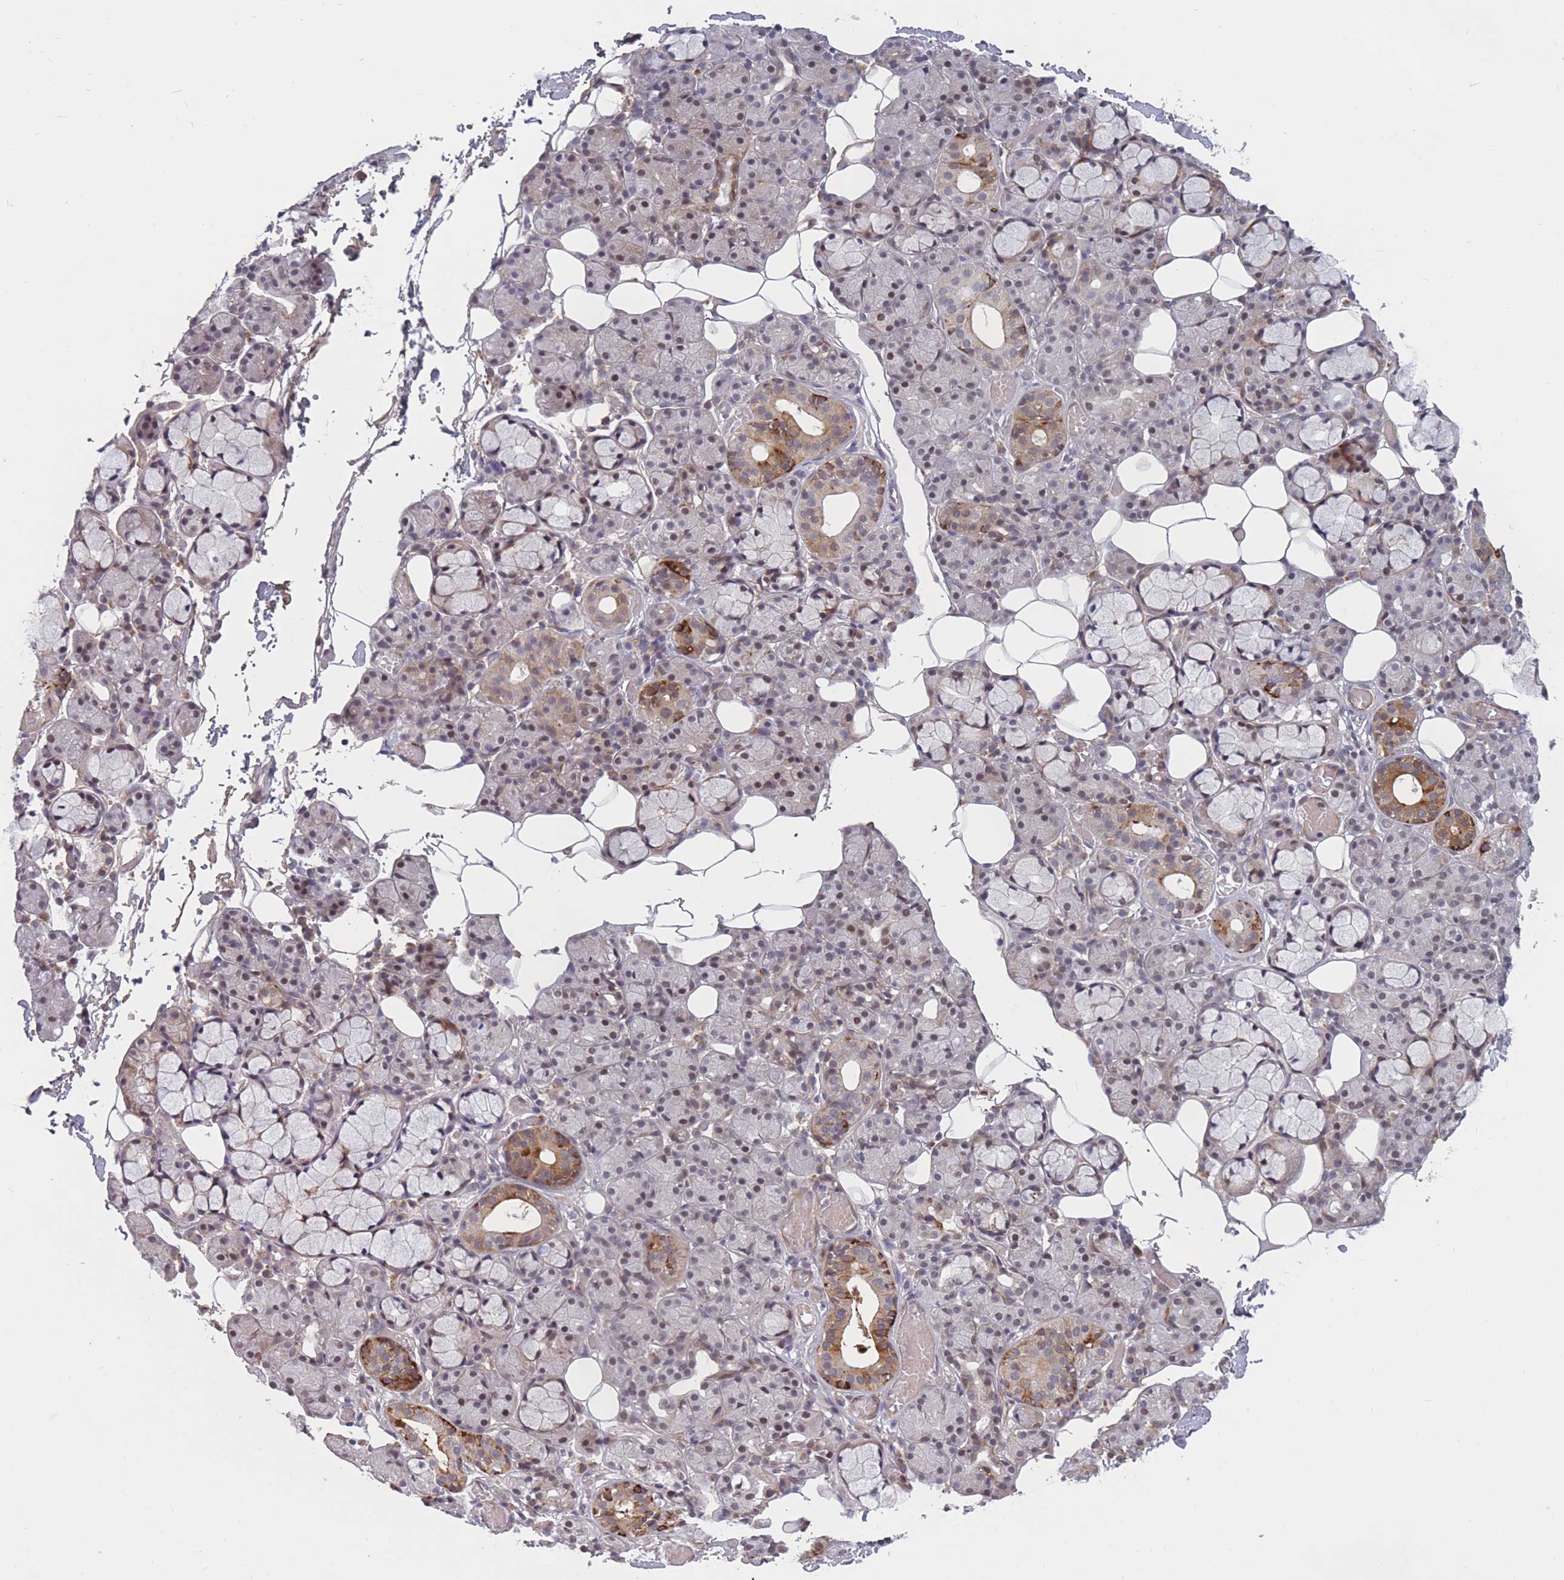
{"staining": {"intensity": "strong", "quantity": "<25%", "location": "cytoplasmic/membranous"}, "tissue": "salivary gland", "cell_type": "Glandular cells", "image_type": "normal", "snomed": [{"axis": "morphology", "description": "Normal tissue, NOS"}, {"axis": "topography", "description": "Salivary gland"}], "caption": "Protein positivity by immunohistochemistry shows strong cytoplasmic/membranous positivity in about <25% of glandular cells in benign salivary gland.", "gene": "BCL9L", "patient": {"sex": "male", "age": 63}}